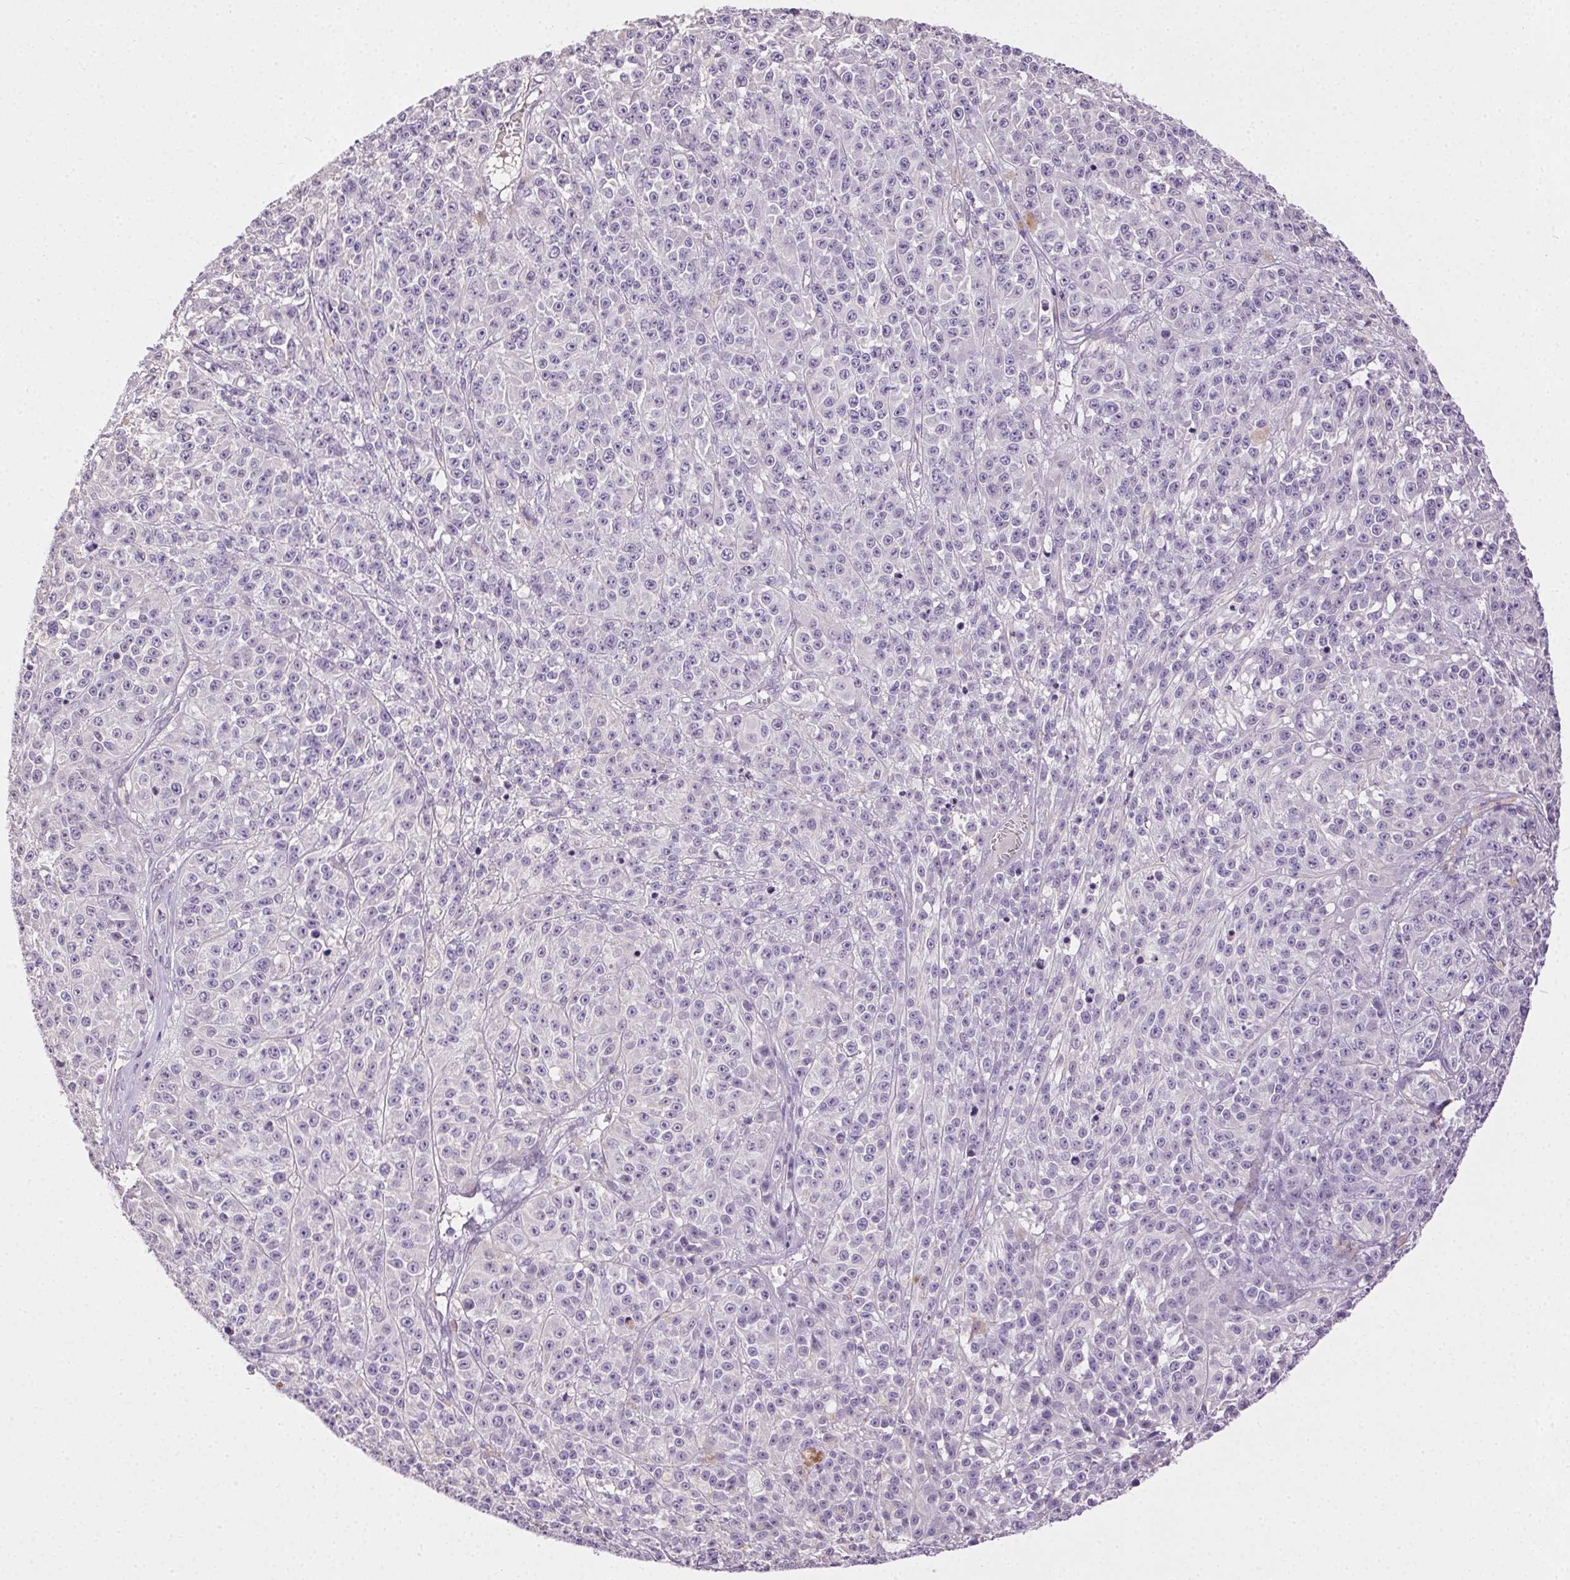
{"staining": {"intensity": "negative", "quantity": "none", "location": "none"}, "tissue": "melanoma", "cell_type": "Tumor cells", "image_type": "cancer", "snomed": [{"axis": "morphology", "description": "Malignant melanoma, NOS"}, {"axis": "topography", "description": "Skin"}], "caption": "Tumor cells show no significant protein expression in melanoma.", "gene": "SYCE2", "patient": {"sex": "female", "age": 58}}